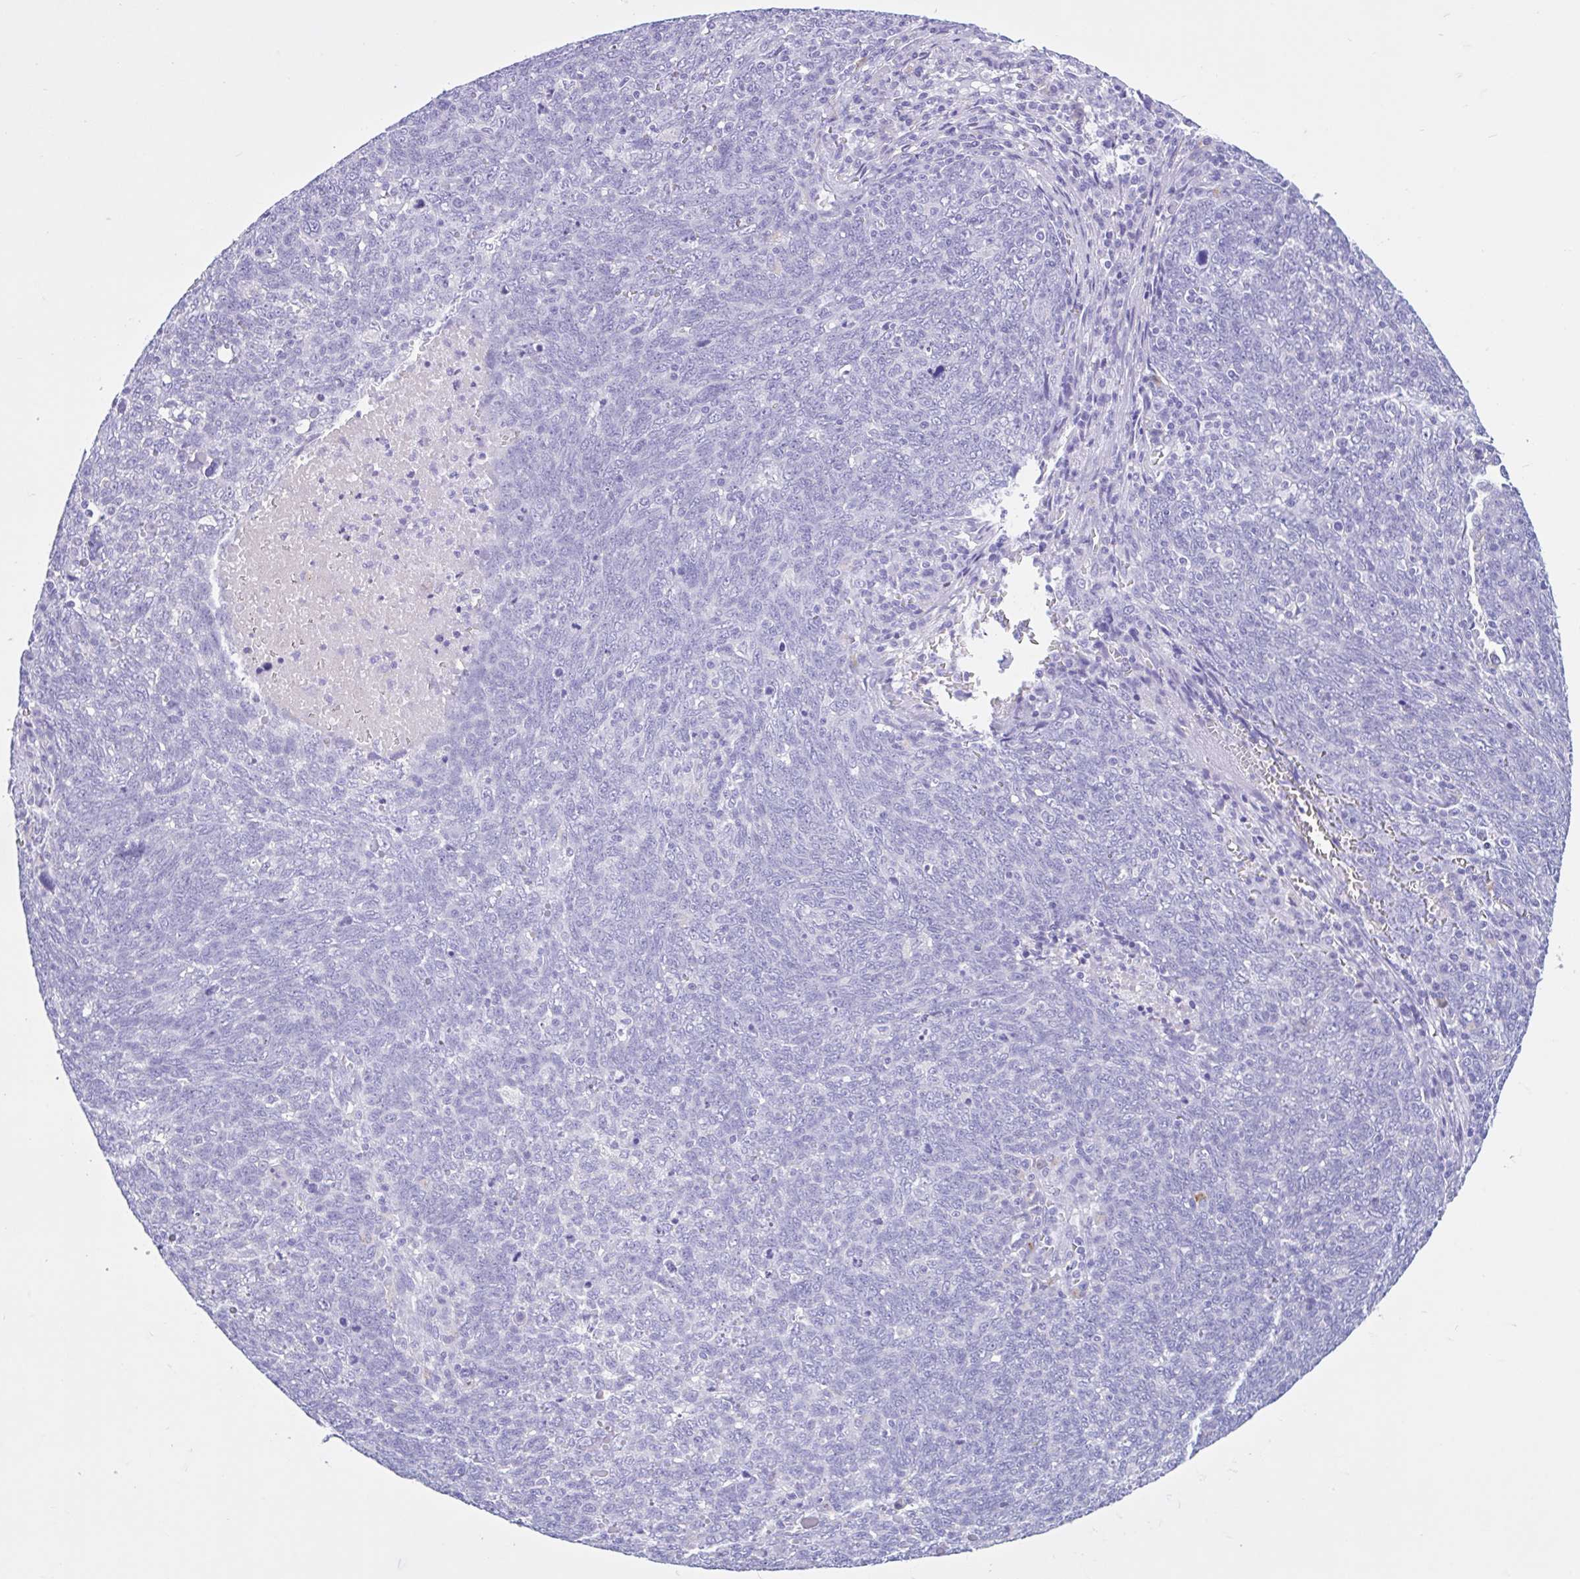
{"staining": {"intensity": "negative", "quantity": "none", "location": "none"}, "tissue": "lung cancer", "cell_type": "Tumor cells", "image_type": "cancer", "snomed": [{"axis": "morphology", "description": "Squamous cell carcinoma, NOS"}, {"axis": "topography", "description": "Lung"}], "caption": "Histopathology image shows no significant protein expression in tumor cells of lung cancer. The staining is performed using DAB (3,3'-diaminobenzidine) brown chromogen with nuclei counter-stained in using hematoxylin.", "gene": "OR4N4", "patient": {"sex": "female", "age": 72}}